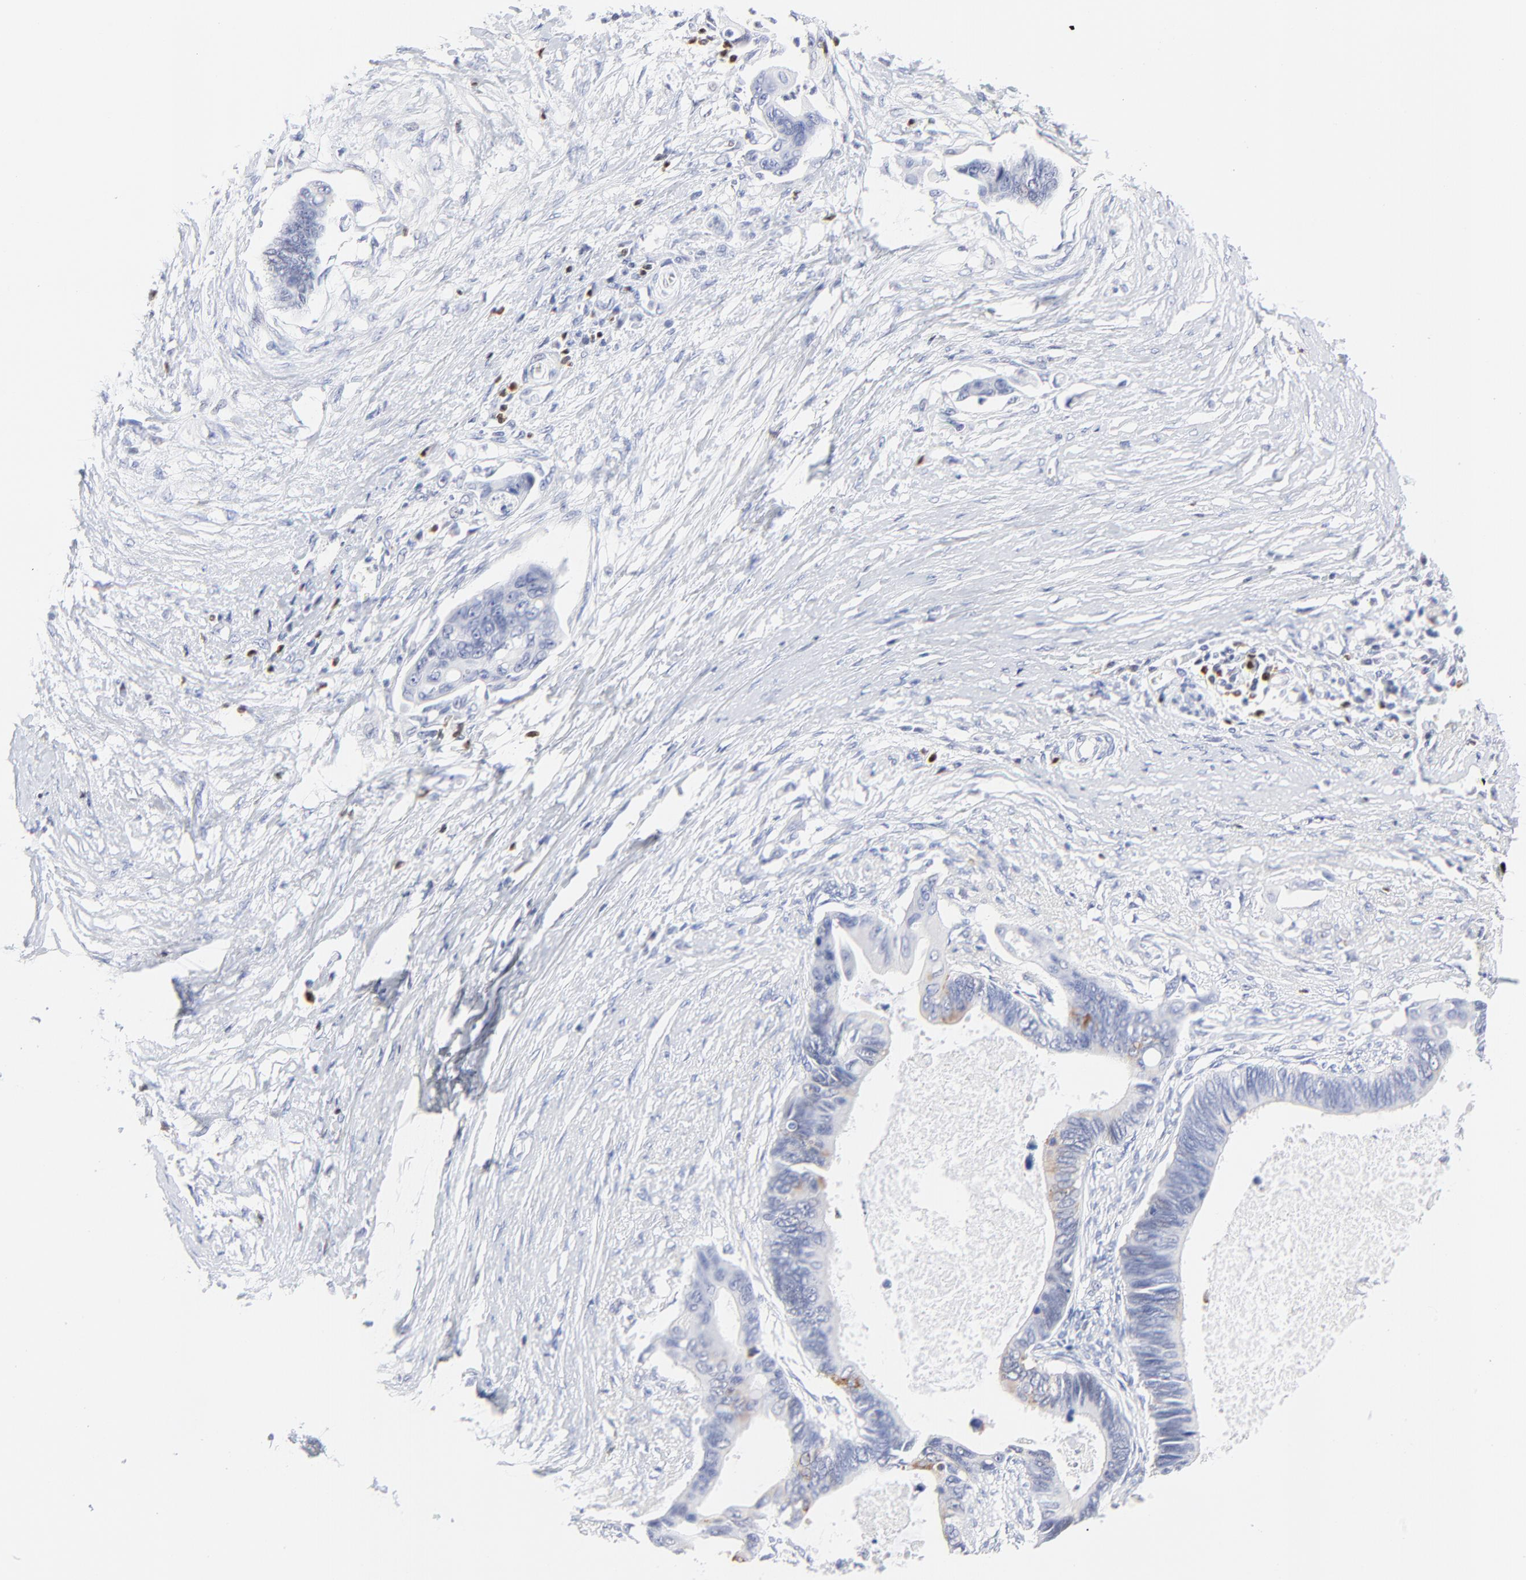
{"staining": {"intensity": "weak", "quantity": "<25%", "location": "cytoplasmic/membranous"}, "tissue": "pancreatic cancer", "cell_type": "Tumor cells", "image_type": "cancer", "snomed": [{"axis": "morphology", "description": "Adenocarcinoma, NOS"}, {"axis": "topography", "description": "Pancreas"}], "caption": "A histopathology image of human pancreatic adenocarcinoma is negative for staining in tumor cells.", "gene": "ZAP70", "patient": {"sex": "female", "age": 70}}